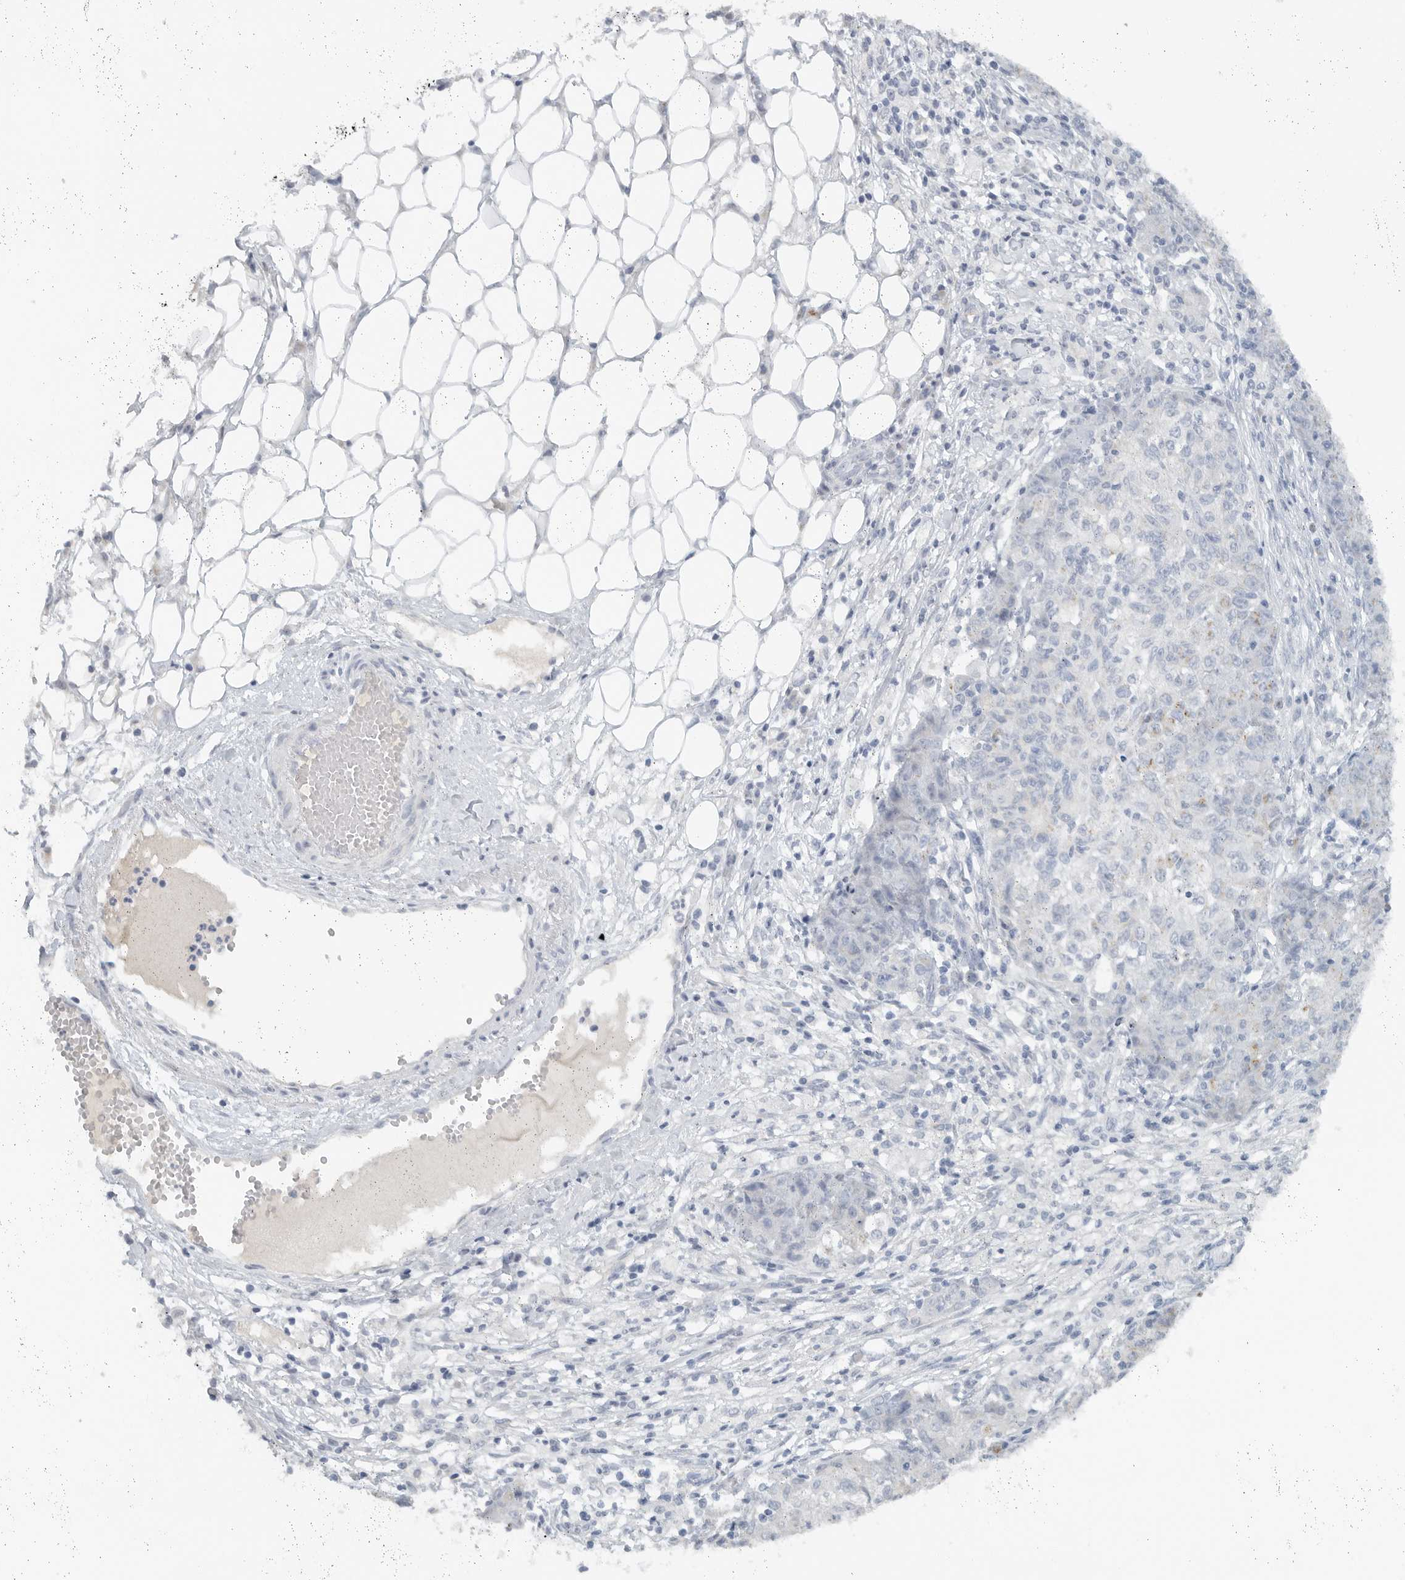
{"staining": {"intensity": "negative", "quantity": "none", "location": "none"}, "tissue": "ovarian cancer", "cell_type": "Tumor cells", "image_type": "cancer", "snomed": [{"axis": "morphology", "description": "Carcinoma, endometroid"}, {"axis": "topography", "description": "Ovary"}], "caption": "Immunohistochemical staining of human ovarian cancer (endometroid carcinoma) displays no significant staining in tumor cells.", "gene": "PAM", "patient": {"sex": "female", "age": 42}}